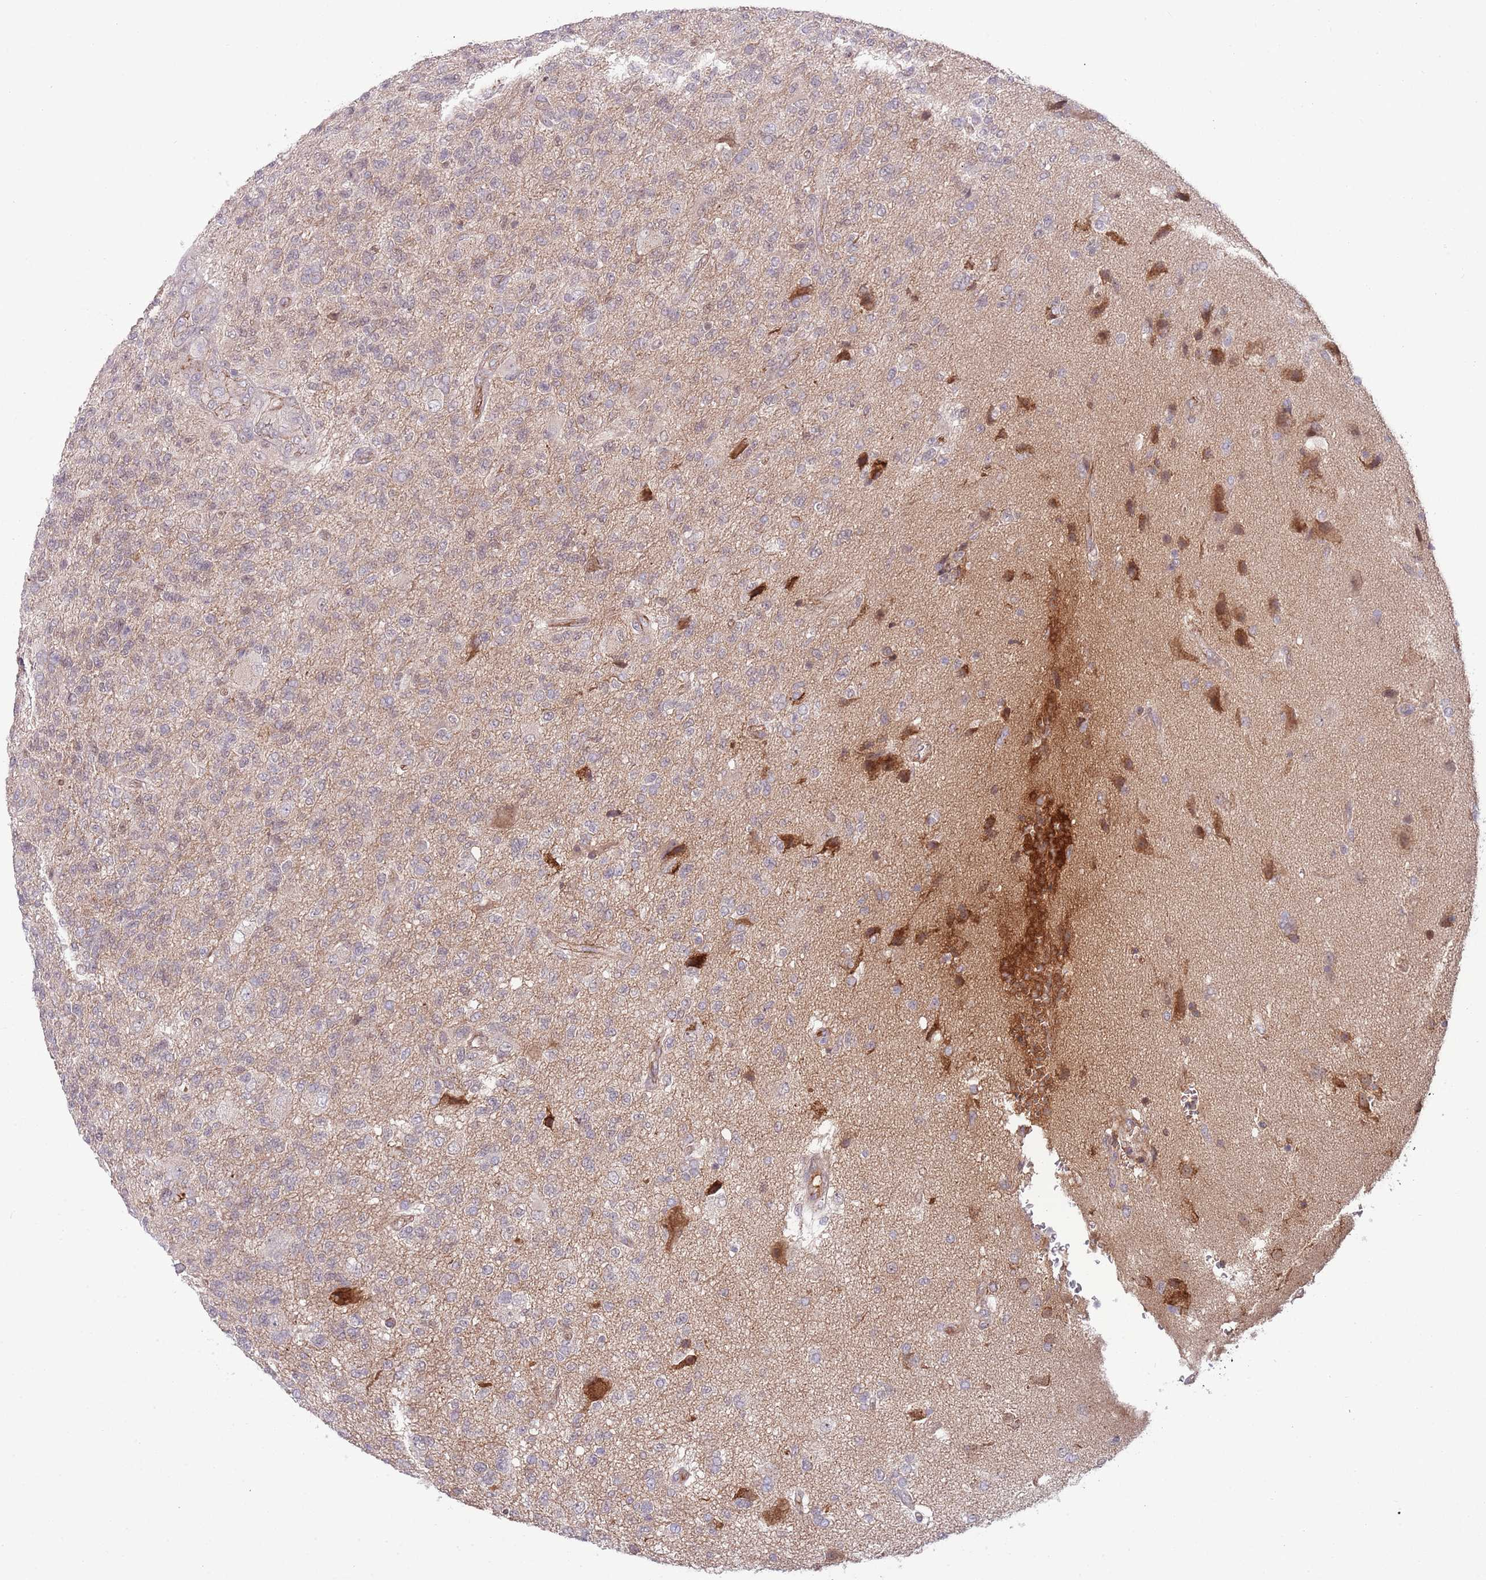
{"staining": {"intensity": "negative", "quantity": "none", "location": "none"}, "tissue": "glioma", "cell_type": "Tumor cells", "image_type": "cancer", "snomed": [{"axis": "morphology", "description": "Glioma, malignant, High grade"}, {"axis": "topography", "description": "Brain"}], "caption": "A photomicrograph of high-grade glioma (malignant) stained for a protein demonstrates no brown staining in tumor cells.", "gene": "DPP10", "patient": {"sex": "male", "age": 56}}